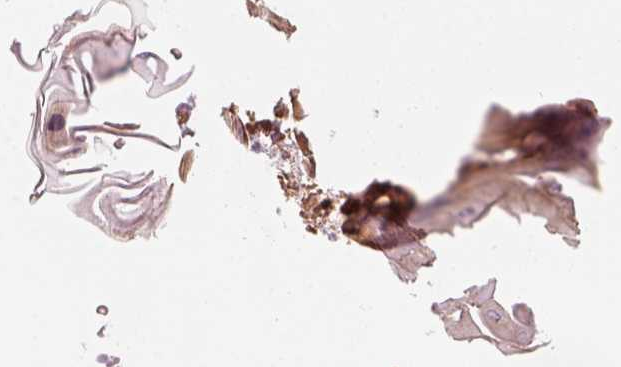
{"staining": {"intensity": "moderate", "quantity": ">75%", "location": "cytoplasmic/membranous"}, "tissue": "skin cancer", "cell_type": "Tumor cells", "image_type": "cancer", "snomed": [{"axis": "morphology", "description": "Squamous cell carcinoma, NOS"}, {"axis": "topography", "description": "Skin"}], "caption": "A micrograph of human squamous cell carcinoma (skin) stained for a protein reveals moderate cytoplasmic/membranous brown staining in tumor cells.", "gene": "KRT75", "patient": {"sex": "male", "age": 62}}